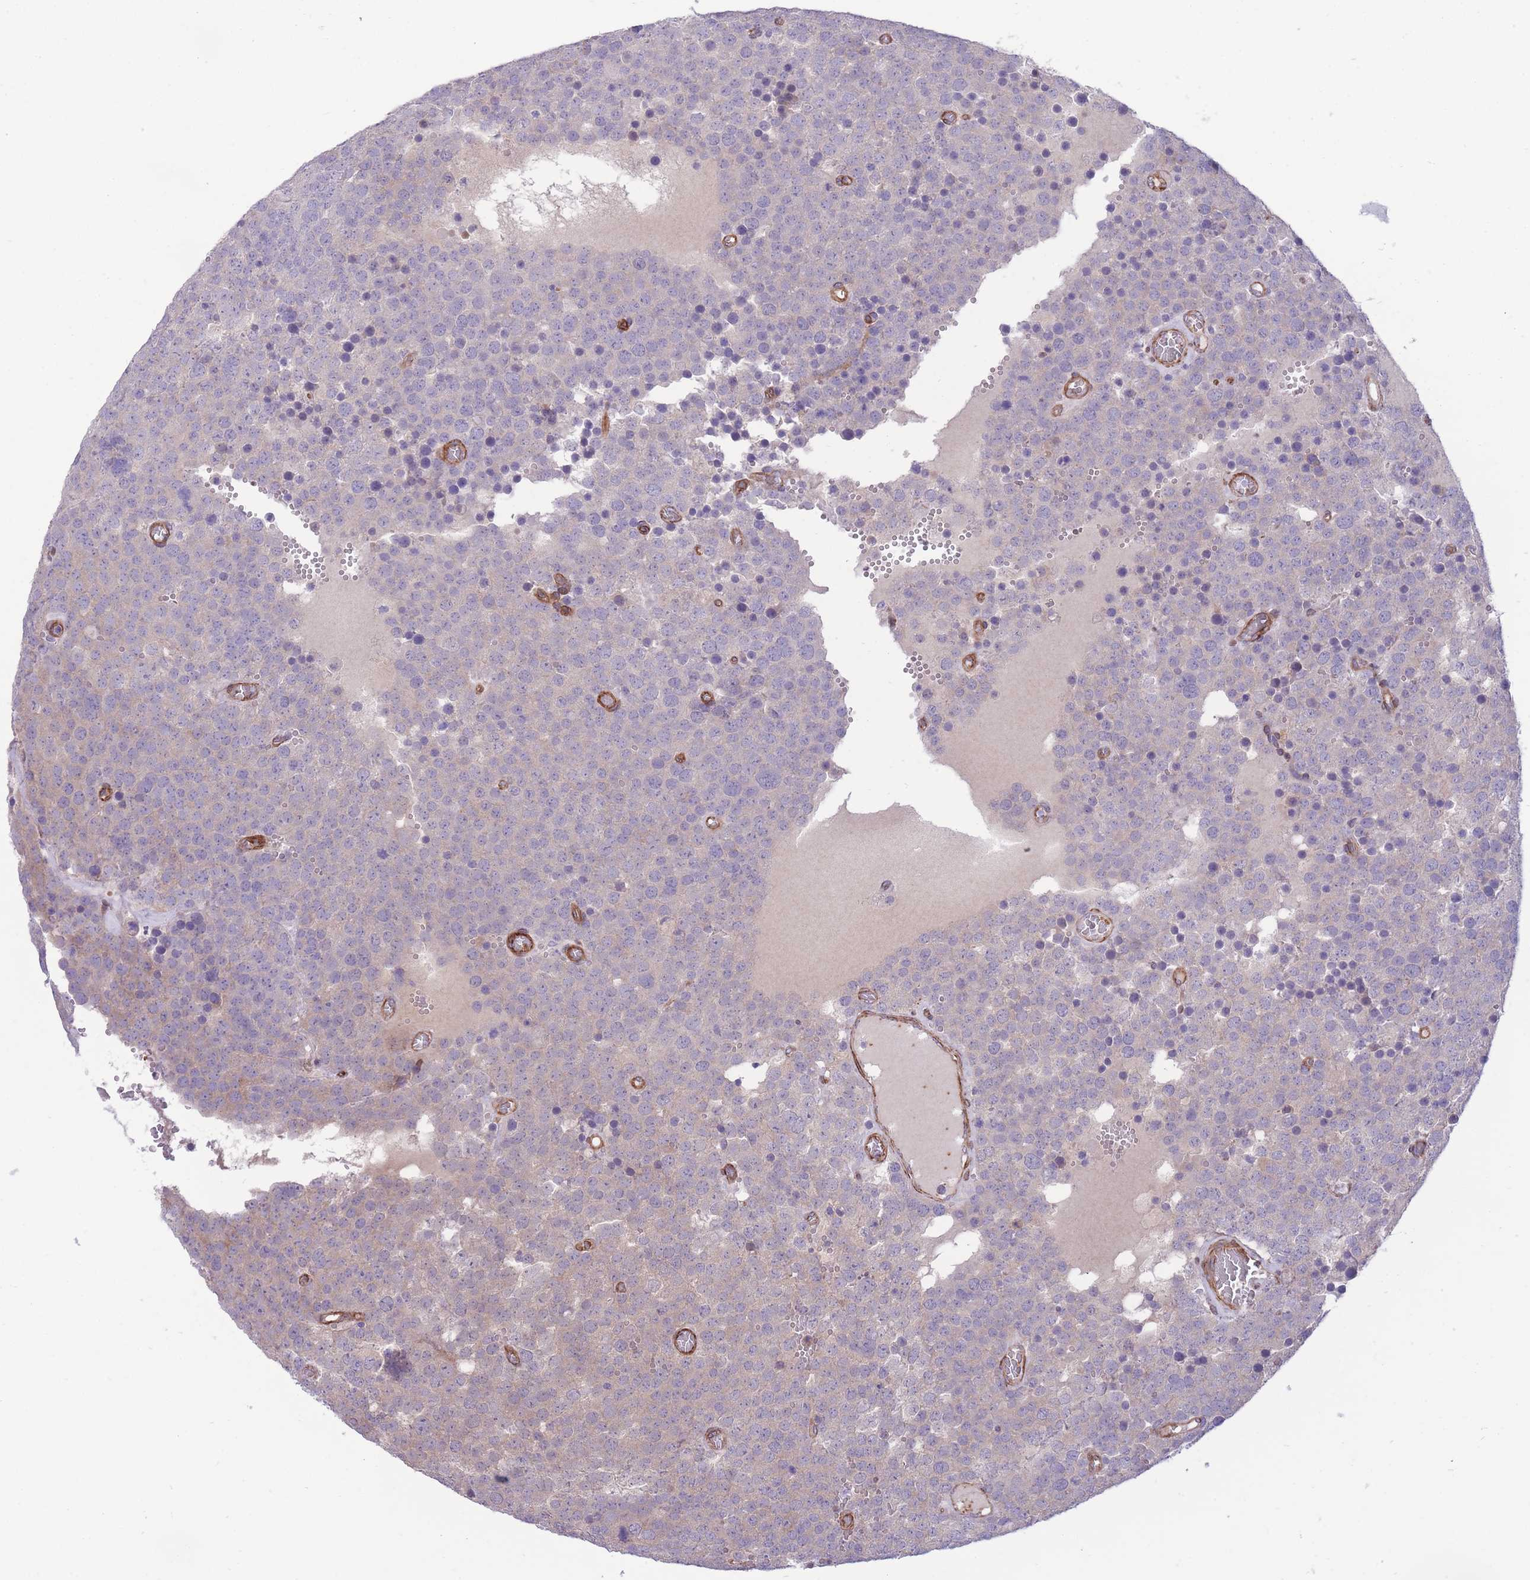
{"staining": {"intensity": "weak", "quantity": "<25%", "location": "cytoplasmic/membranous"}, "tissue": "testis cancer", "cell_type": "Tumor cells", "image_type": "cancer", "snomed": [{"axis": "morphology", "description": "Normal tissue, NOS"}, {"axis": "morphology", "description": "Seminoma, NOS"}, {"axis": "topography", "description": "Testis"}], "caption": "Histopathology image shows no protein staining in tumor cells of testis cancer tissue.", "gene": "RGS11", "patient": {"sex": "male", "age": 71}}